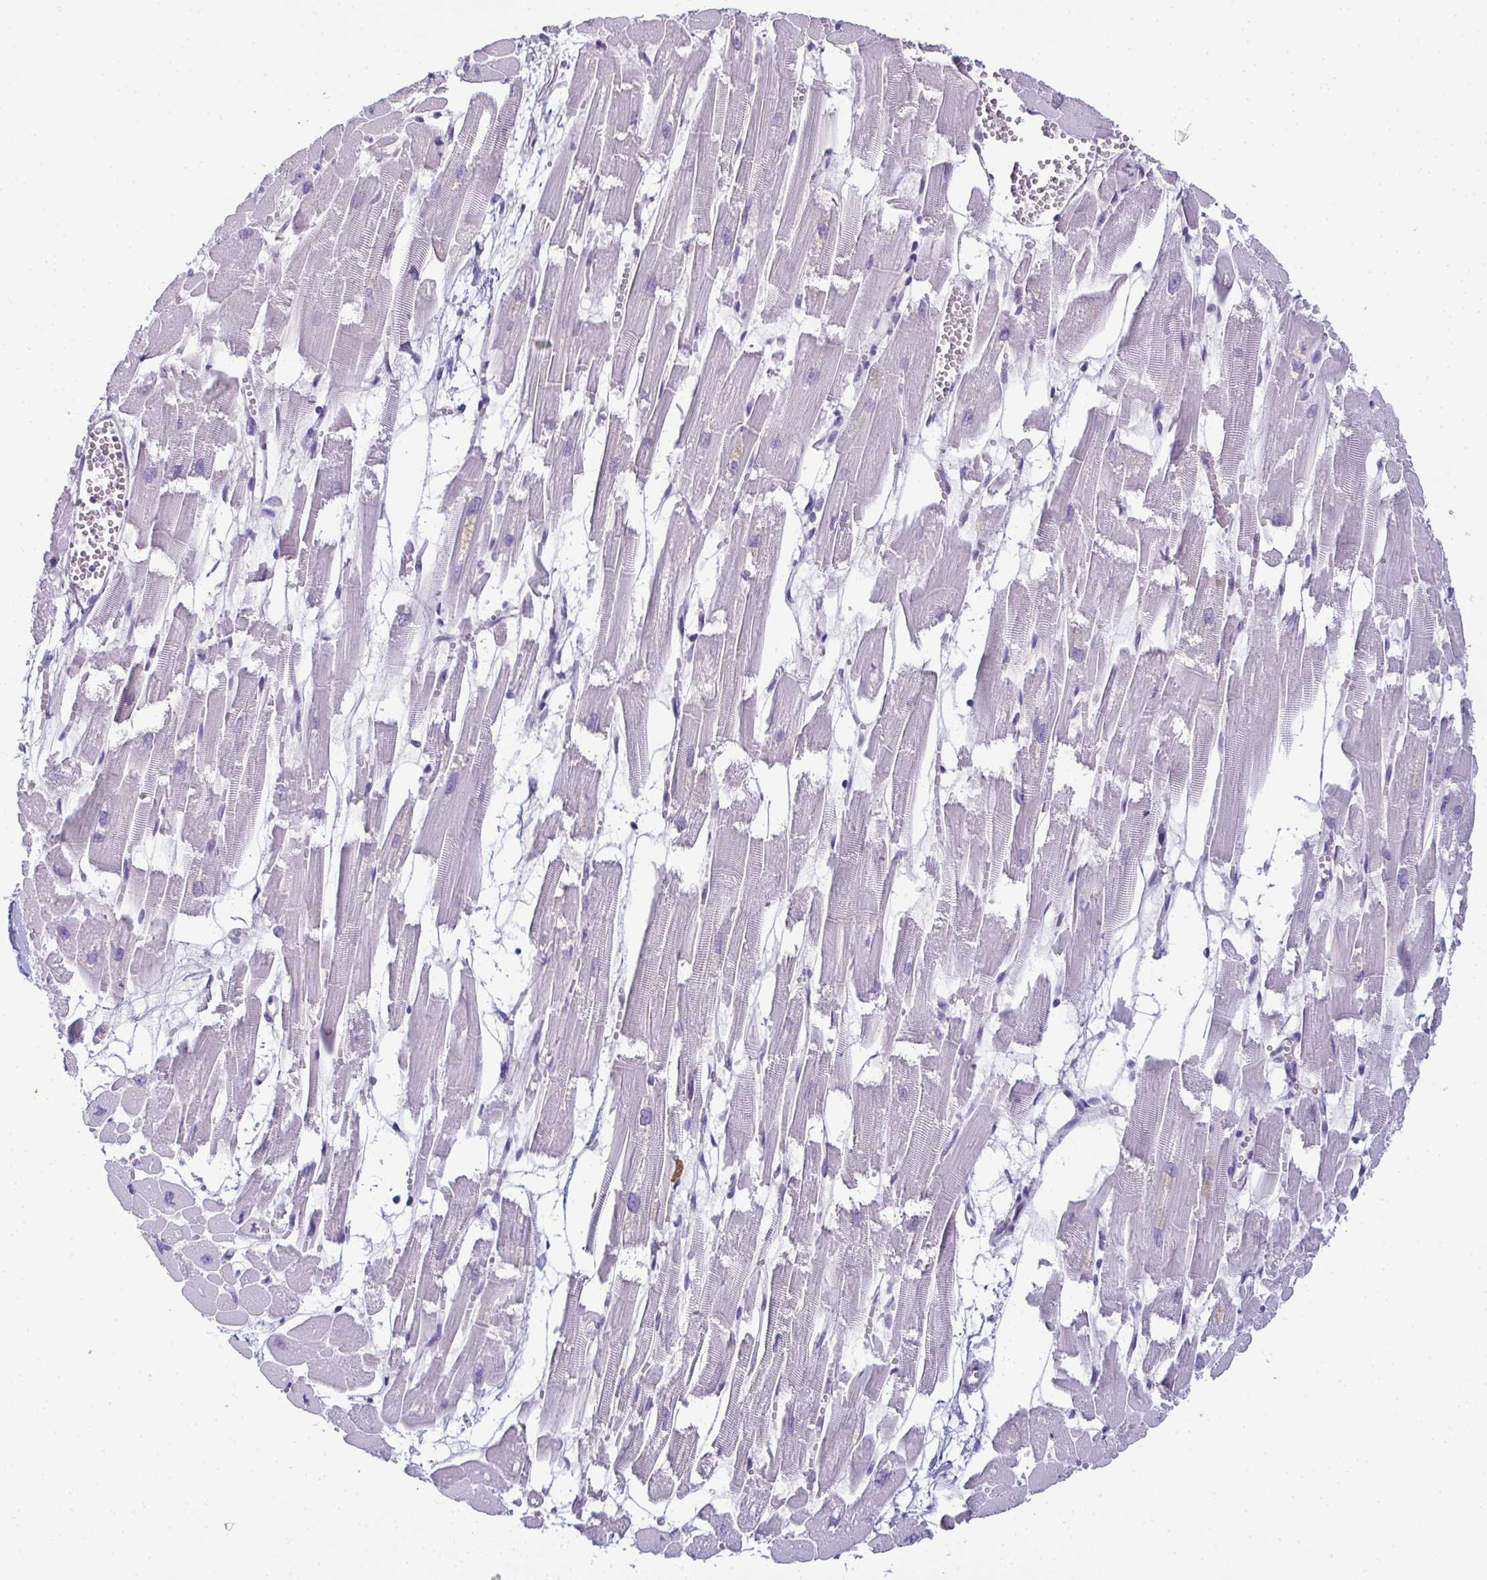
{"staining": {"intensity": "negative", "quantity": "none", "location": "none"}, "tissue": "heart muscle", "cell_type": "Cardiomyocytes", "image_type": "normal", "snomed": [{"axis": "morphology", "description": "Normal tissue, NOS"}, {"axis": "topography", "description": "Heart"}], "caption": "Normal heart muscle was stained to show a protein in brown. There is no significant expression in cardiomyocytes. (DAB immunohistochemistry visualized using brightfield microscopy, high magnification).", "gene": "CDA", "patient": {"sex": "female", "age": 52}}